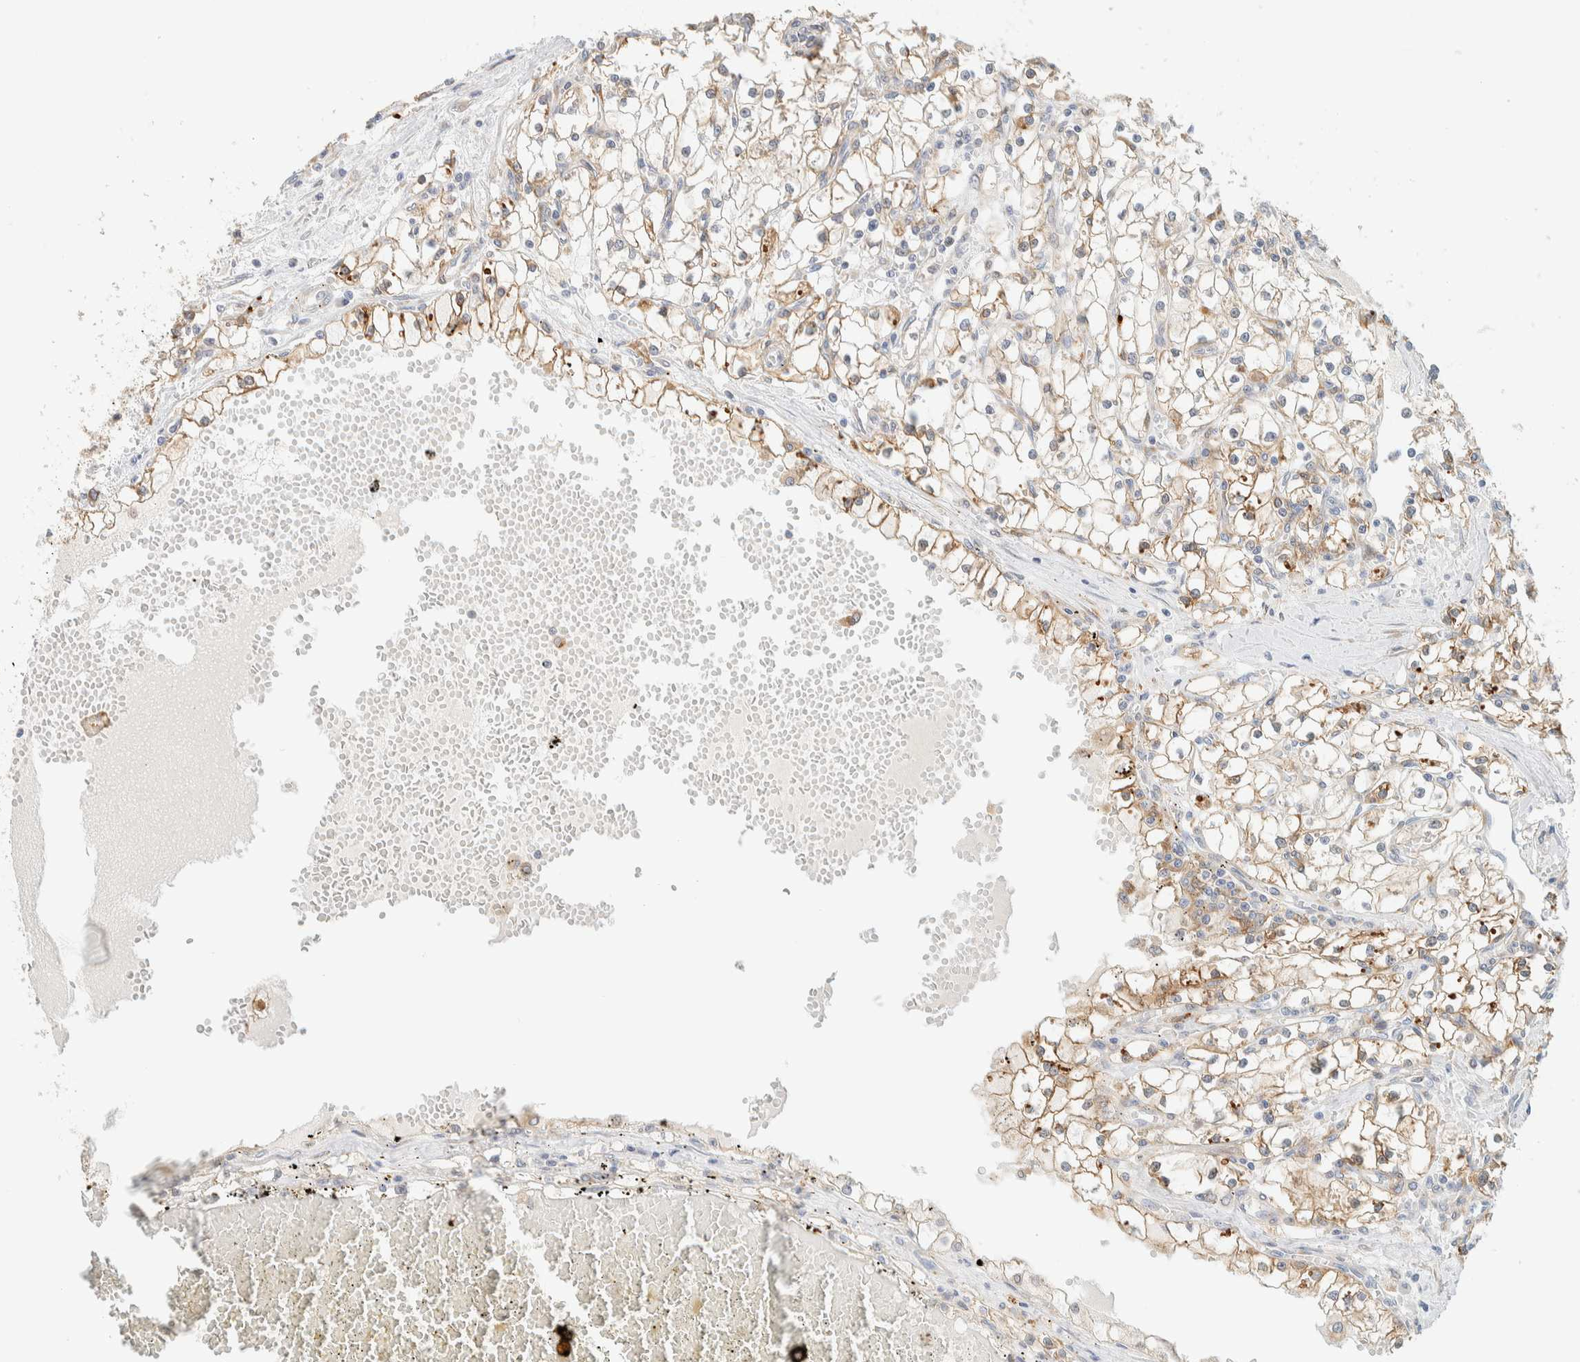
{"staining": {"intensity": "moderate", "quantity": "<25%", "location": "cytoplasmic/membranous"}, "tissue": "renal cancer", "cell_type": "Tumor cells", "image_type": "cancer", "snomed": [{"axis": "morphology", "description": "Adenocarcinoma, NOS"}, {"axis": "topography", "description": "Kidney"}], "caption": "IHC photomicrograph of adenocarcinoma (renal) stained for a protein (brown), which shows low levels of moderate cytoplasmic/membranous staining in approximately <25% of tumor cells.", "gene": "NT5C", "patient": {"sex": "male", "age": 56}}